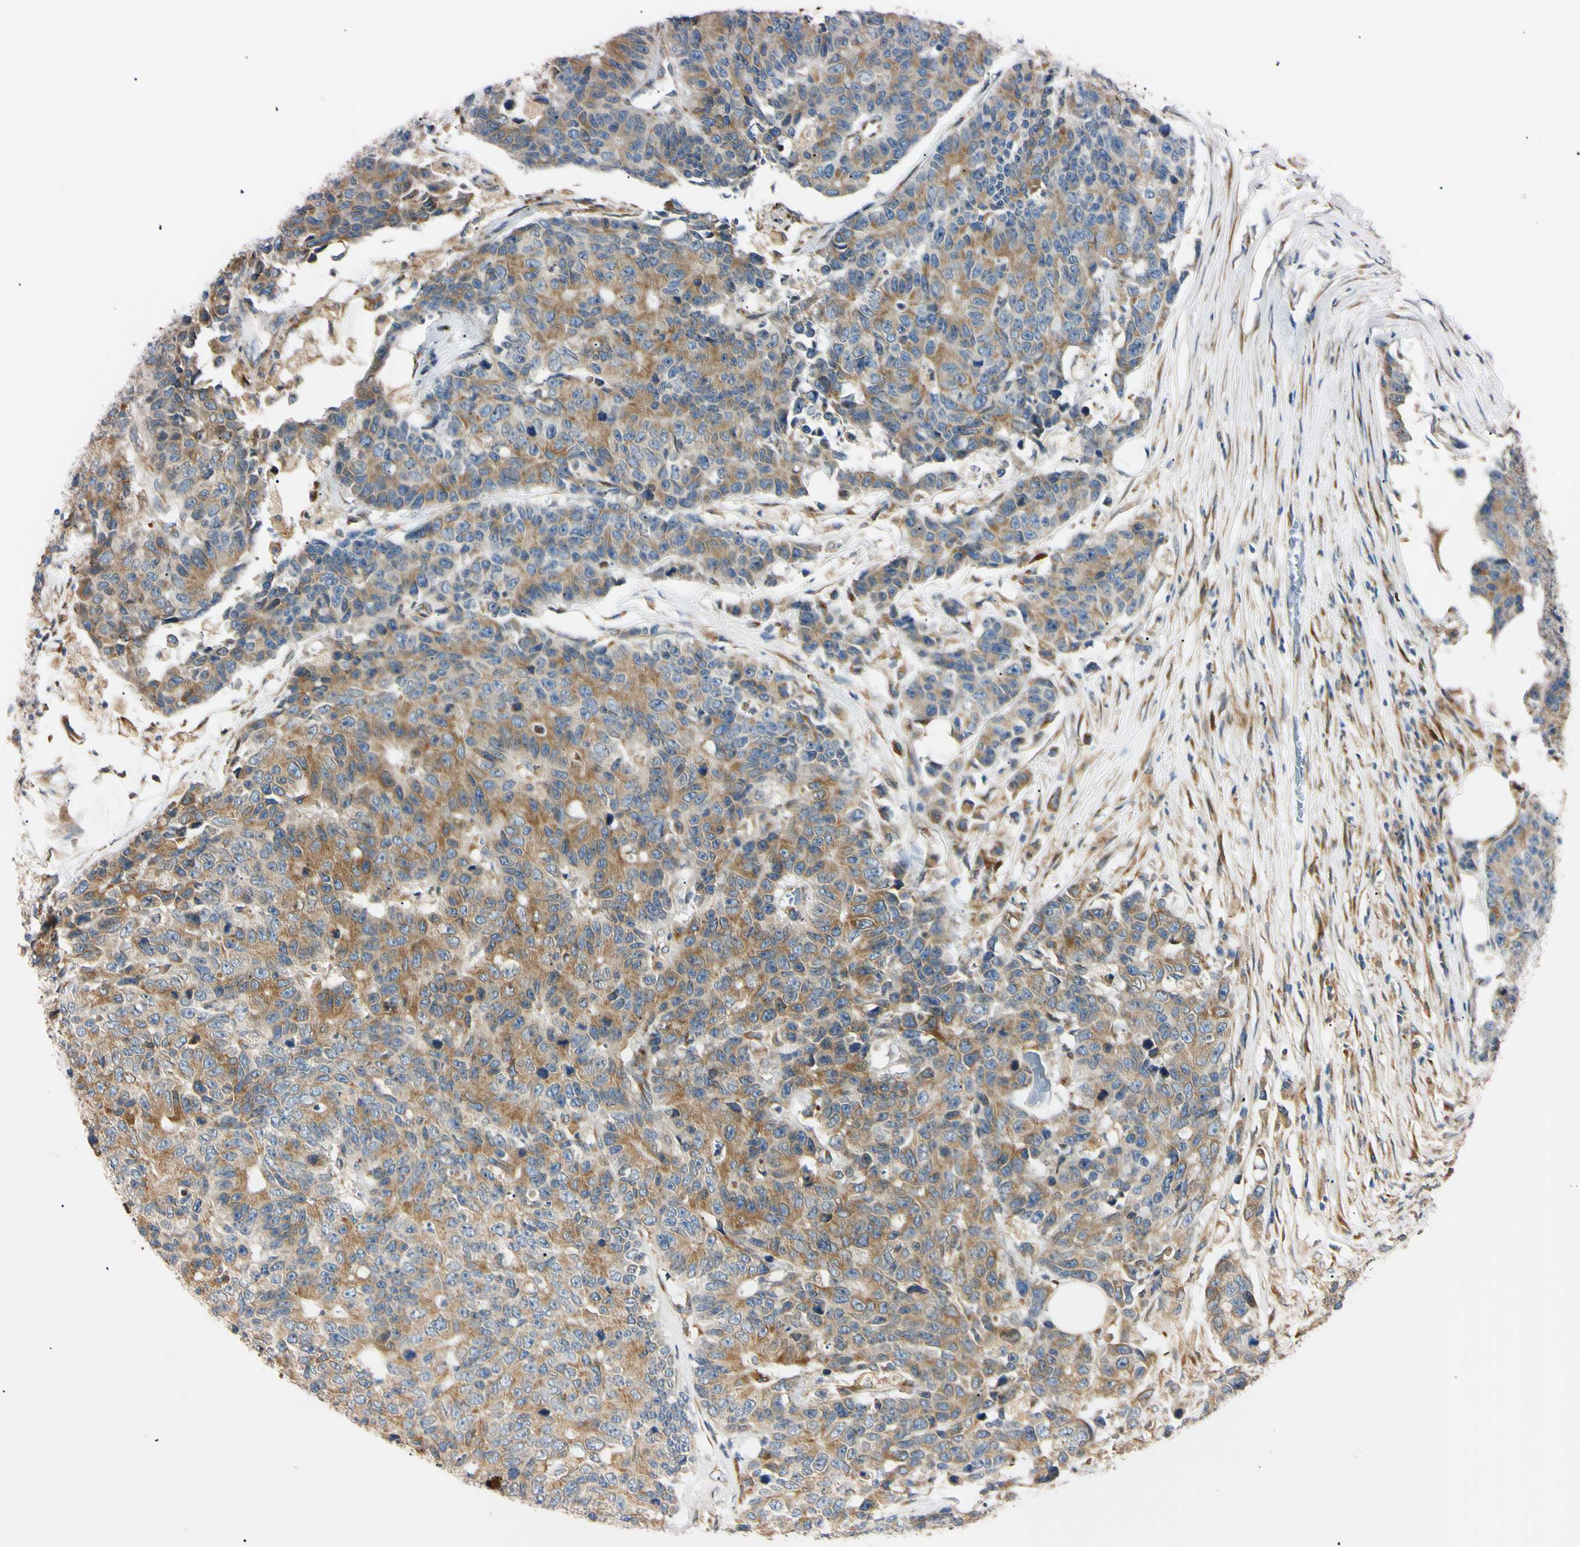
{"staining": {"intensity": "moderate", "quantity": ">75%", "location": "cytoplasmic/membranous"}, "tissue": "colorectal cancer", "cell_type": "Tumor cells", "image_type": "cancer", "snomed": [{"axis": "morphology", "description": "Adenocarcinoma, NOS"}, {"axis": "topography", "description": "Colon"}], "caption": "Immunohistochemical staining of human colorectal adenocarcinoma shows moderate cytoplasmic/membranous protein expression in about >75% of tumor cells. Using DAB (3,3'-diaminobenzidine) (brown) and hematoxylin (blue) stains, captured at high magnification using brightfield microscopy.", "gene": "IER3IP1", "patient": {"sex": "female", "age": 86}}